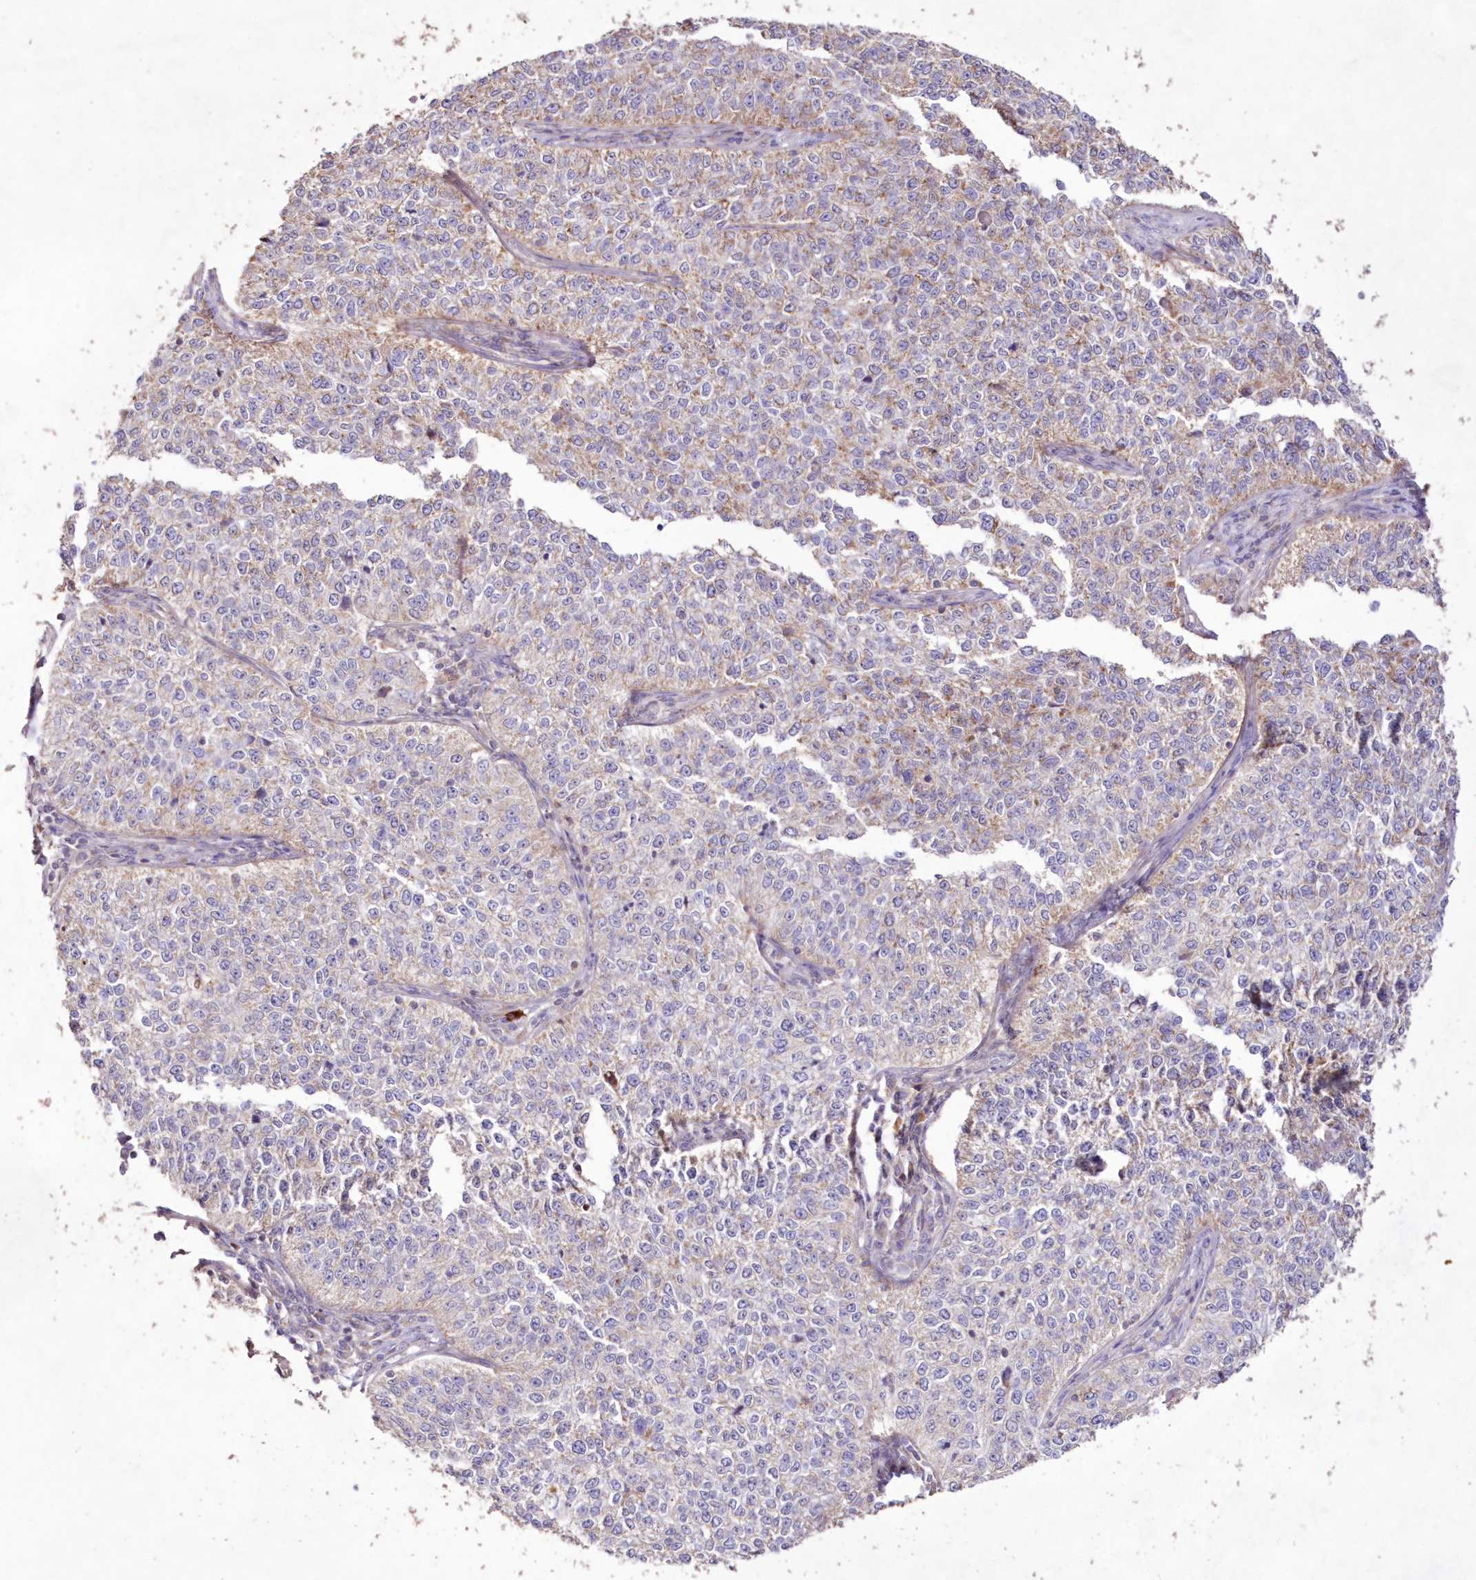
{"staining": {"intensity": "moderate", "quantity": "25%-75%", "location": "cytoplasmic/membranous"}, "tissue": "cervical cancer", "cell_type": "Tumor cells", "image_type": "cancer", "snomed": [{"axis": "morphology", "description": "Squamous cell carcinoma, NOS"}, {"axis": "topography", "description": "Cervix"}], "caption": "Cervical cancer tissue exhibits moderate cytoplasmic/membranous expression in about 25%-75% of tumor cells, visualized by immunohistochemistry. Immunohistochemistry (ihc) stains the protein of interest in brown and the nuclei are stained blue.", "gene": "HADHB", "patient": {"sex": "female", "age": 35}}